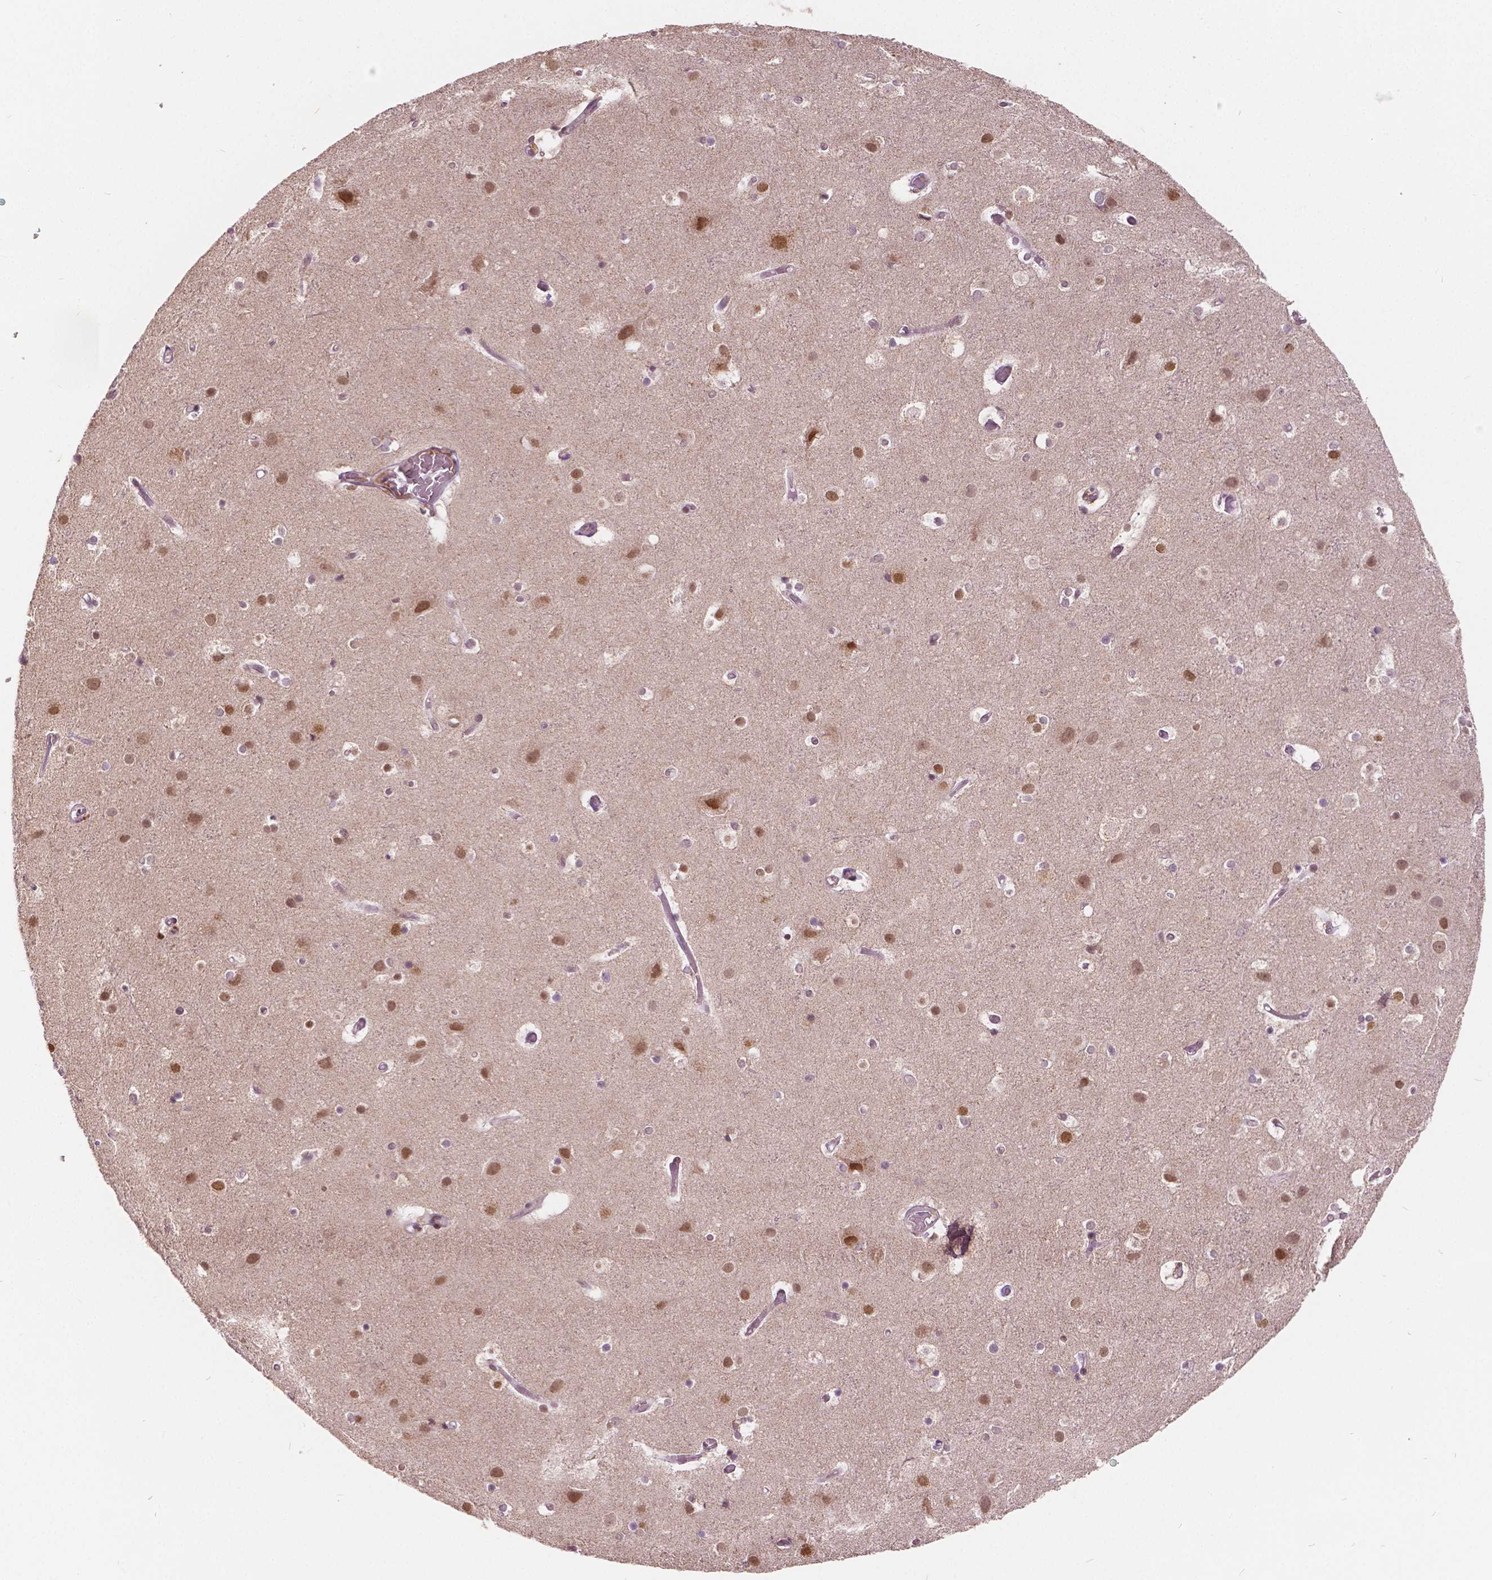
{"staining": {"intensity": "weak", "quantity": ">75%", "location": "nuclear"}, "tissue": "cerebral cortex", "cell_type": "Endothelial cells", "image_type": "normal", "snomed": [{"axis": "morphology", "description": "Normal tissue, NOS"}, {"axis": "topography", "description": "Cerebral cortex"}], "caption": "Protein staining displays weak nuclear staining in about >75% of endothelial cells in unremarkable cerebral cortex.", "gene": "HMBOX1", "patient": {"sex": "female", "age": 52}}